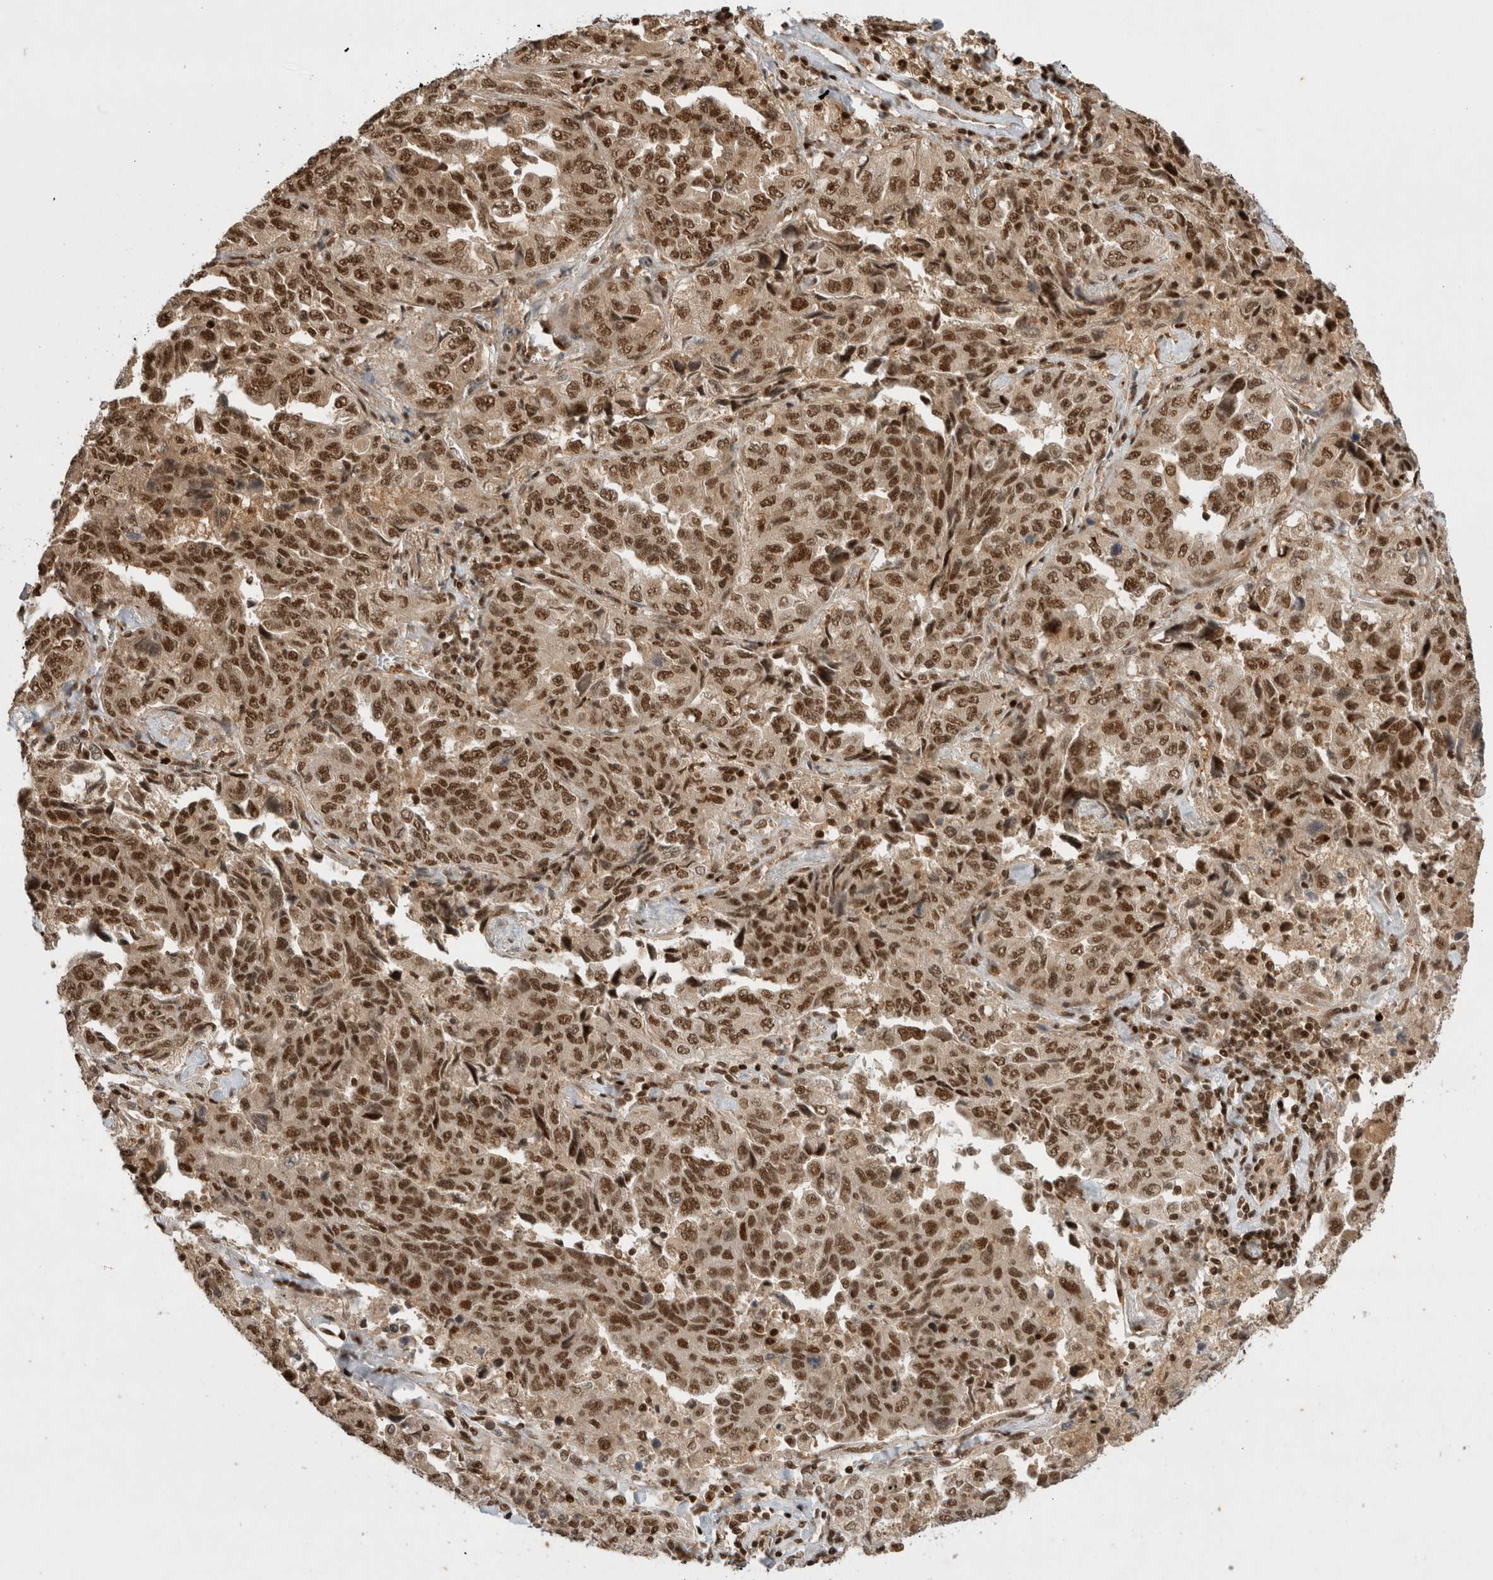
{"staining": {"intensity": "strong", "quantity": ">75%", "location": "nuclear"}, "tissue": "lung cancer", "cell_type": "Tumor cells", "image_type": "cancer", "snomed": [{"axis": "morphology", "description": "Adenocarcinoma, NOS"}, {"axis": "topography", "description": "Lung"}], "caption": "The micrograph shows staining of lung adenocarcinoma, revealing strong nuclear protein staining (brown color) within tumor cells.", "gene": "SNRNP40", "patient": {"sex": "female", "age": 51}}